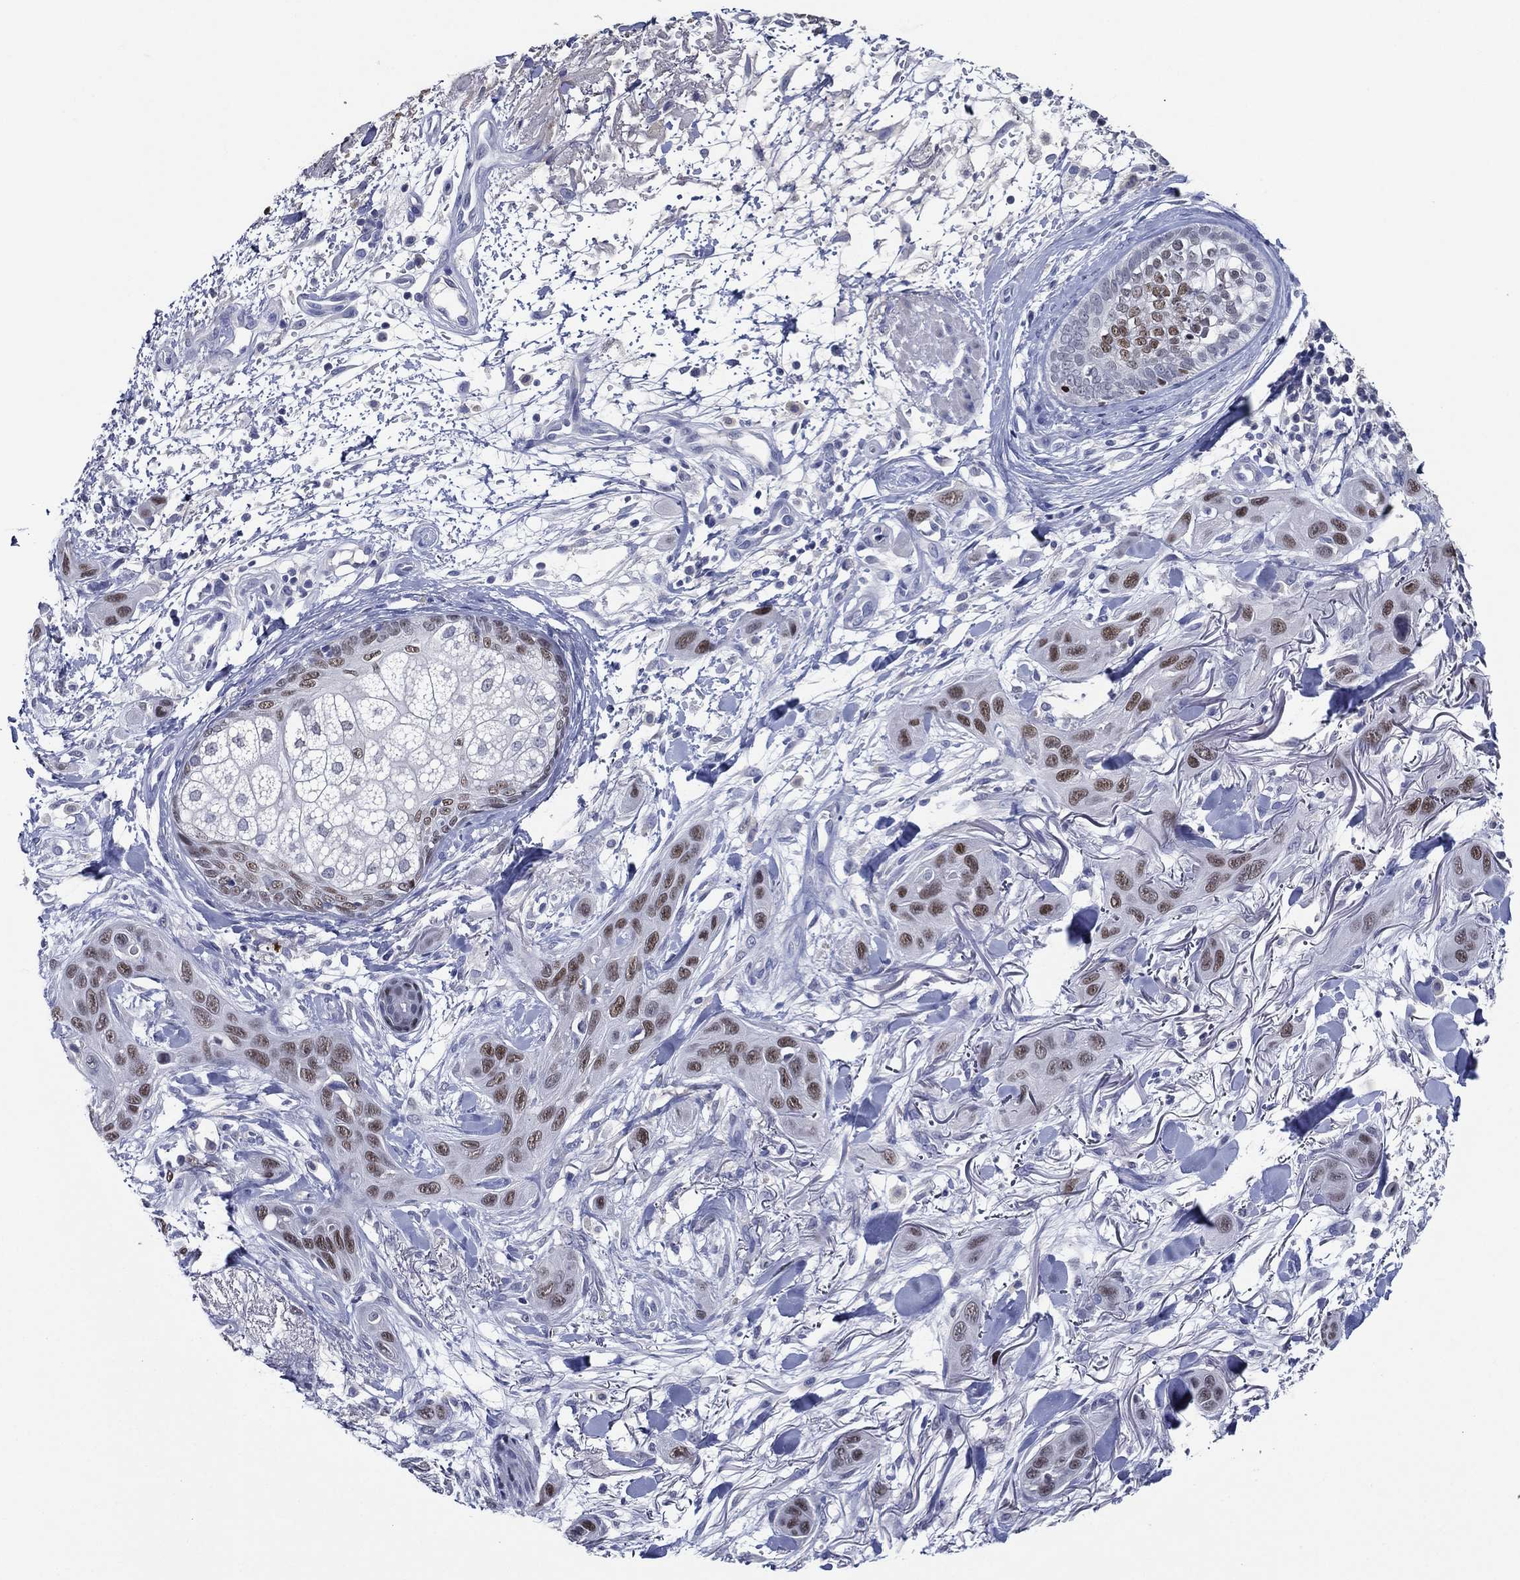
{"staining": {"intensity": "moderate", "quantity": "25%-75%", "location": "nuclear"}, "tissue": "skin cancer", "cell_type": "Tumor cells", "image_type": "cancer", "snomed": [{"axis": "morphology", "description": "Squamous cell carcinoma, NOS"}, {"axis": "topography", "description": "Skin"}], "caption": "Tumor cells reveal medium levels of moderate nuclear positivity in approximately 25%-75% of cells in squamous cell carcinoma (skin). The staining was performed using DAB (3,3'-diaminobenzidine) to visualize the protein expression in brown, while the nuclei were stained in blue with hematoxylin (Magnification: 20x).", "gene": "TFAP2A", "patient": {"sex": "male", "age": 78}}